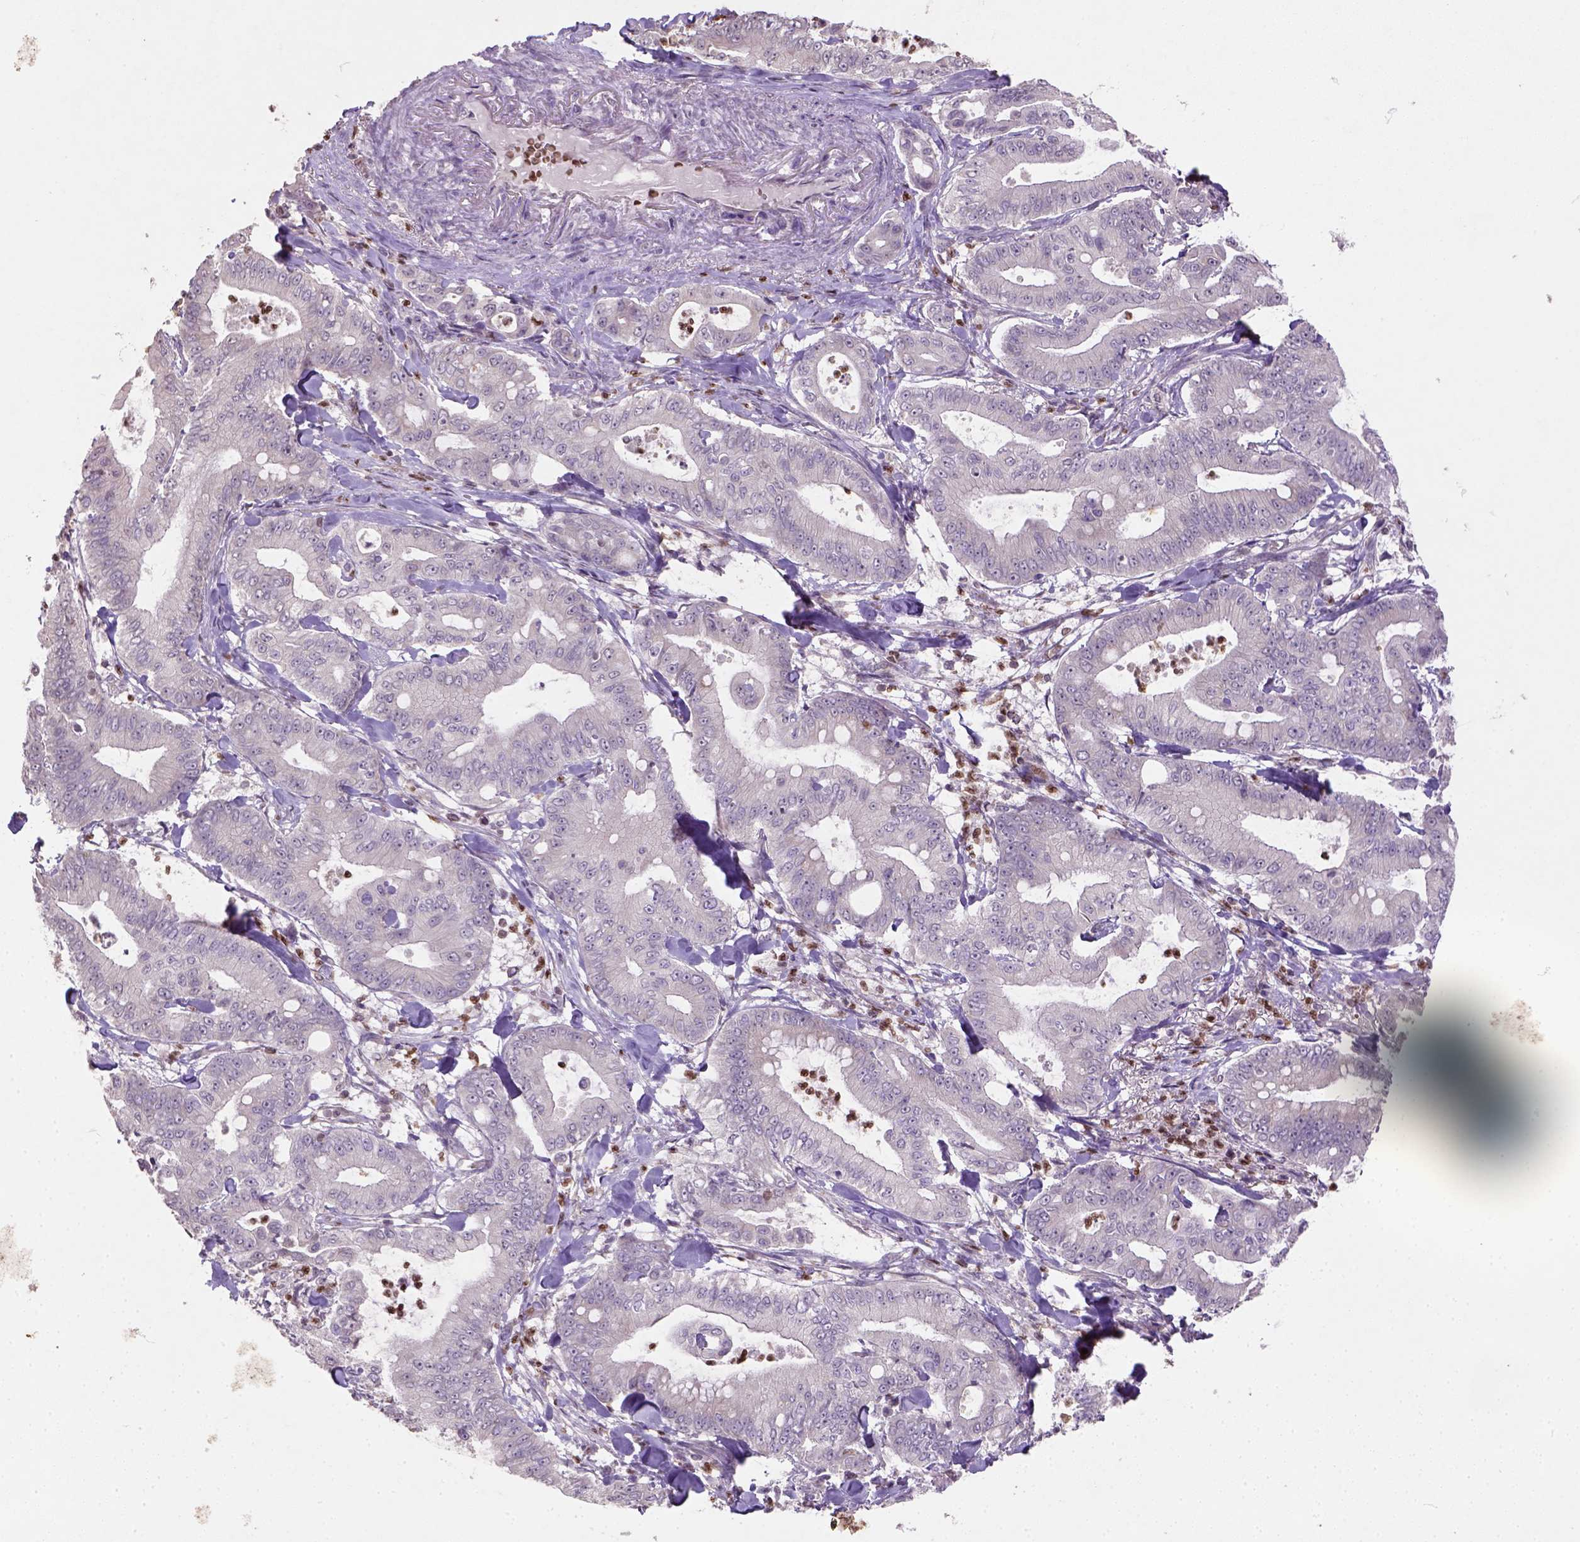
{"staining": {"intensity": "negative", "quantity": "none", "location": "none"}, "tissue": "pancreatic cancer", "cell_type": "Tumor cells", "image_type": "cancer", "snomed": [{"axis": "morphology", "description": "Adenocarcinoma, NOS"}, {"axis": "topography", "description": "Pancreas"}], "caption": "The micrograph exhibits no significant expression in tumor cells of pancreatic adenocarcinoma.", "gene": "NUDT3", "patient": {"sex": "male", "age": 71}}